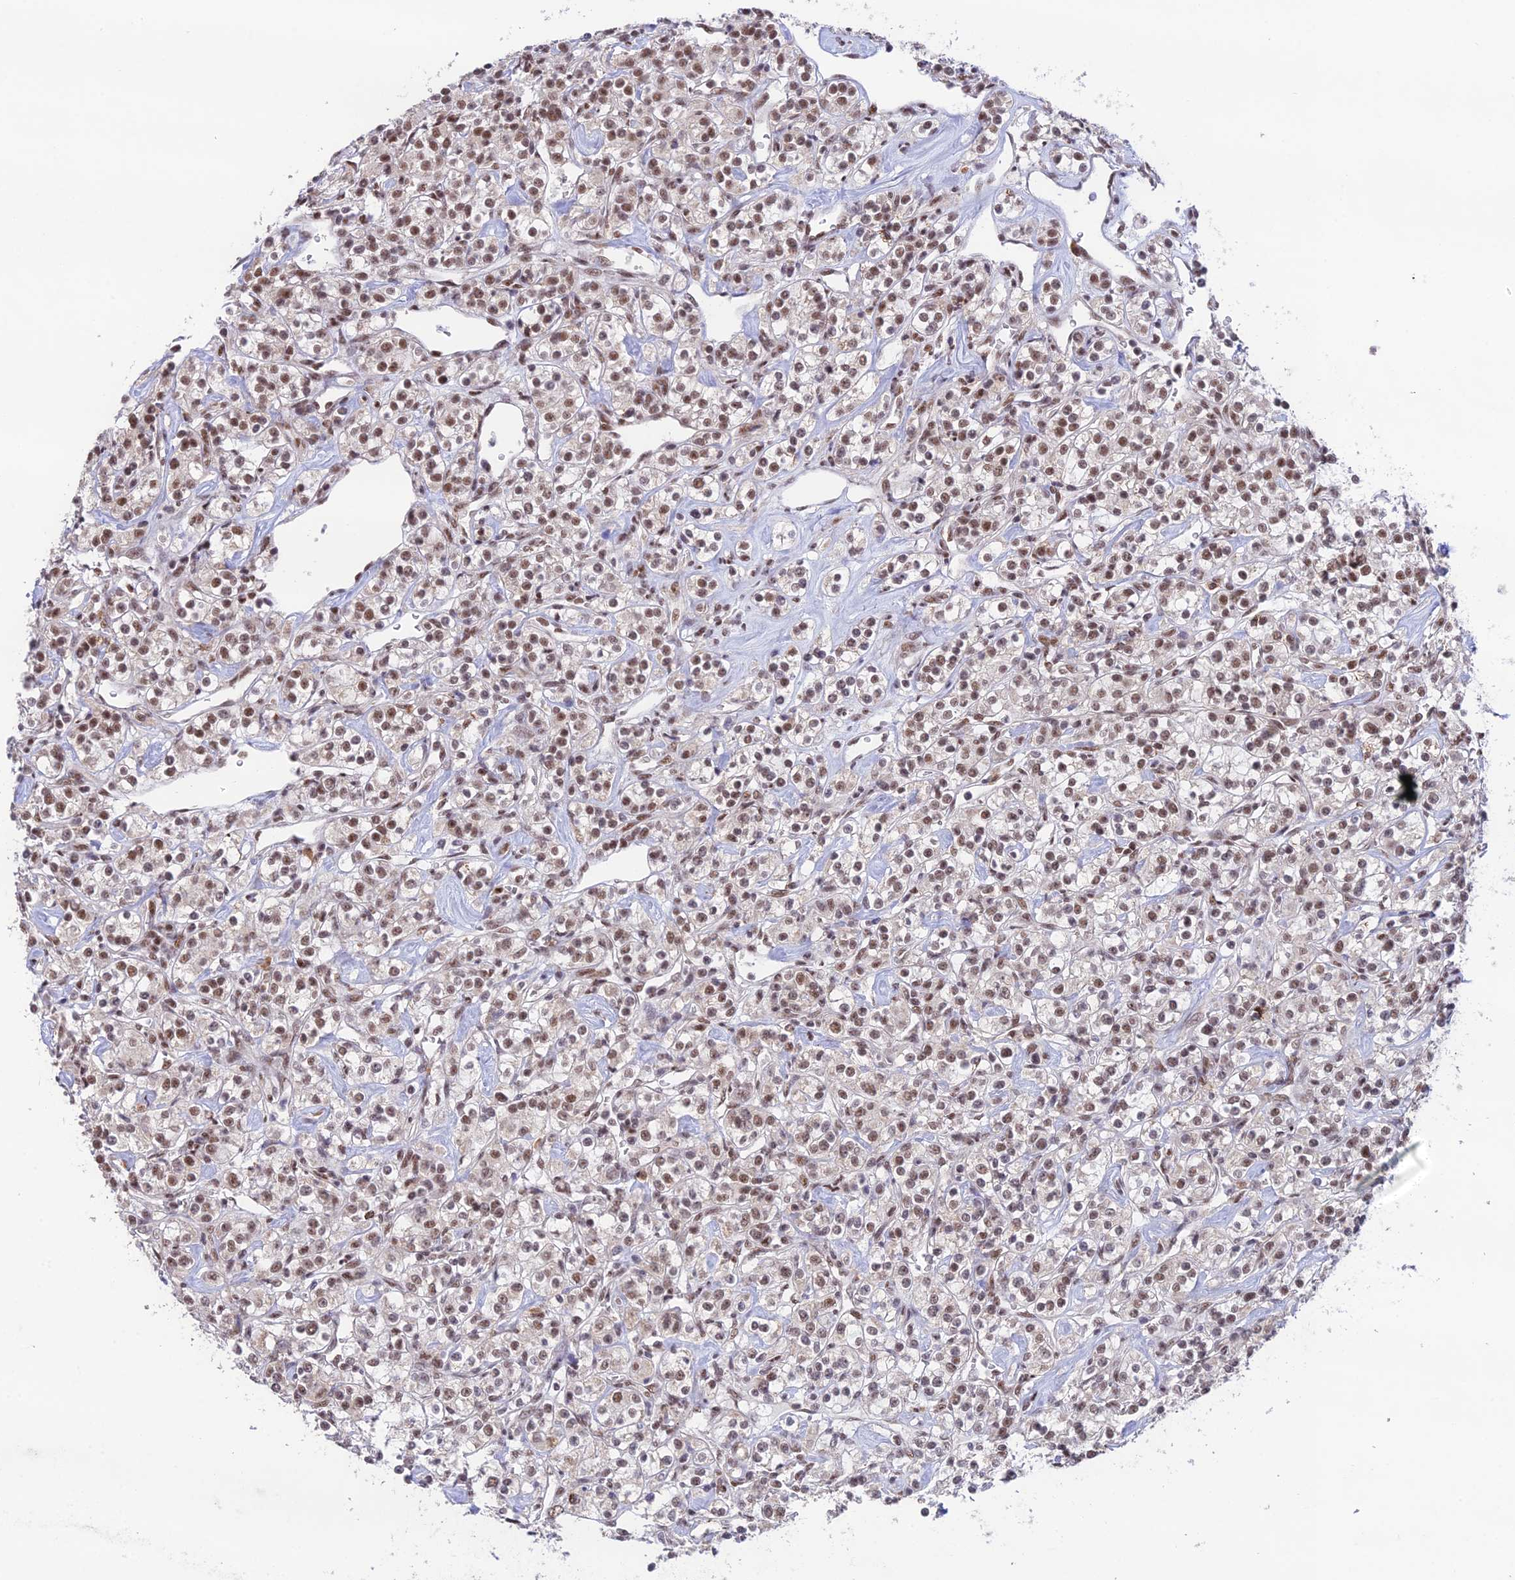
{"staining": {"intensity": "weak", "quantity": ">75%", "location": "nuclear"}, "tissue": "renal cancer", "cell_type": "Tumor cells", "image_type": "cancer", "snomed": [{"axis": "morphology", "description": "Adenocarcinoma, NOS"}, {"axis": "topography", "description": "Kidney"}], "caption": "Brown immunohistochemical staining in human renal cancer (adenocarcinoma) displays weak nuclear expression in about >75% of tumor cells.", "gene": "THOC7", "patient": {"sex": "male", "age": 77}}